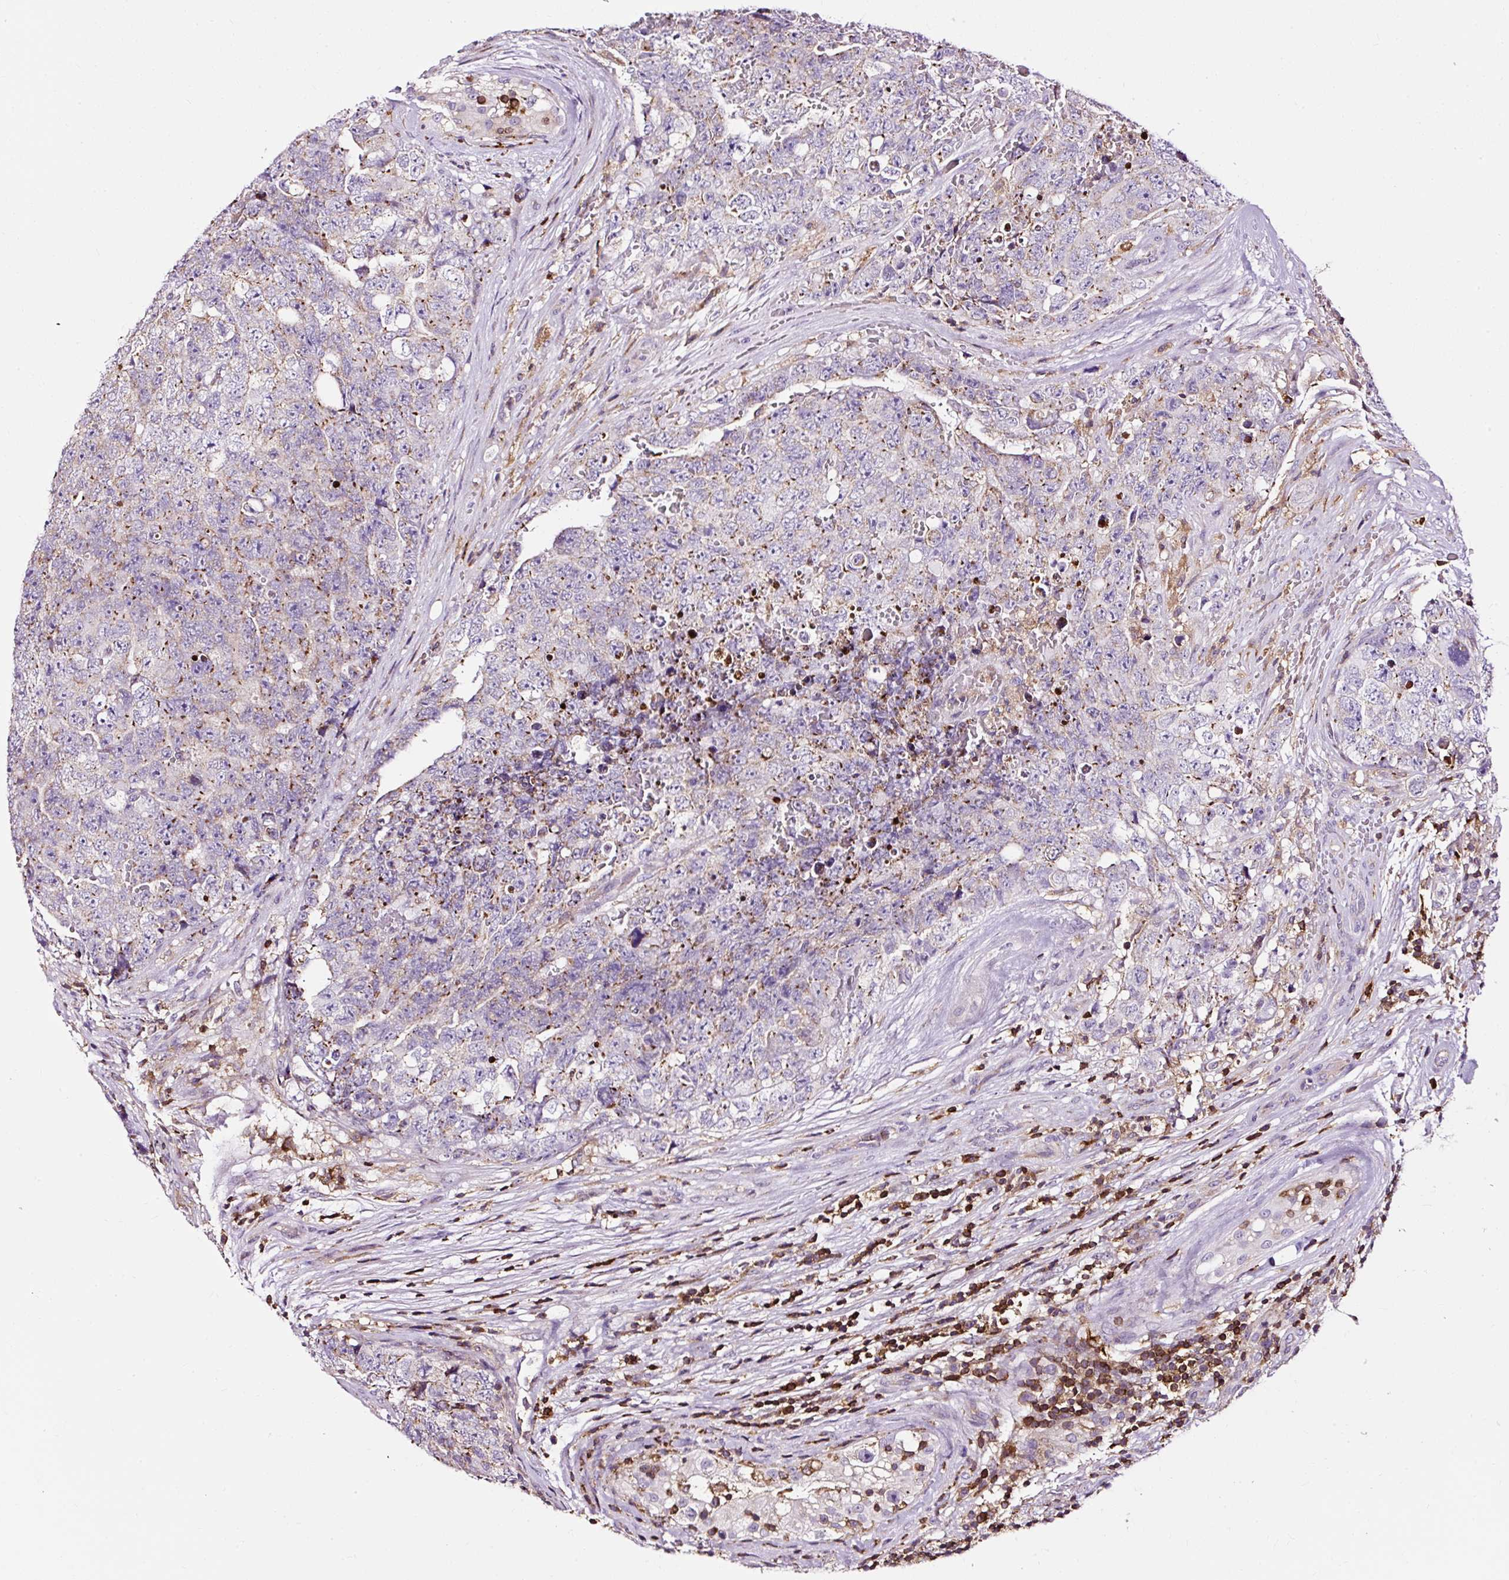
{"staining": {"intensity": "negative", "quantity": "none", "location": "none"}, "tissue": "testis cancer", "cell_type": "Tumor cells", "image_type": "cancer", "snomed": [{"axis": "morphology", "description": "Seminoma, NOS"}, {"axis": "morphology", "description": "Teratoma, malignant, NOS"}, {"axis": "topography", "description": "Testis"}], "caption": "Micrograph shows no significant protein expression in tumor cells of testis cancer. The staining was performed using DAB to visualize the protein expression in brown, while the nuclei were stained in blue with hematoxylin (Magnification: 20x).", "gene": "CD83", "patient": {"sex": "male", "age": 34}}